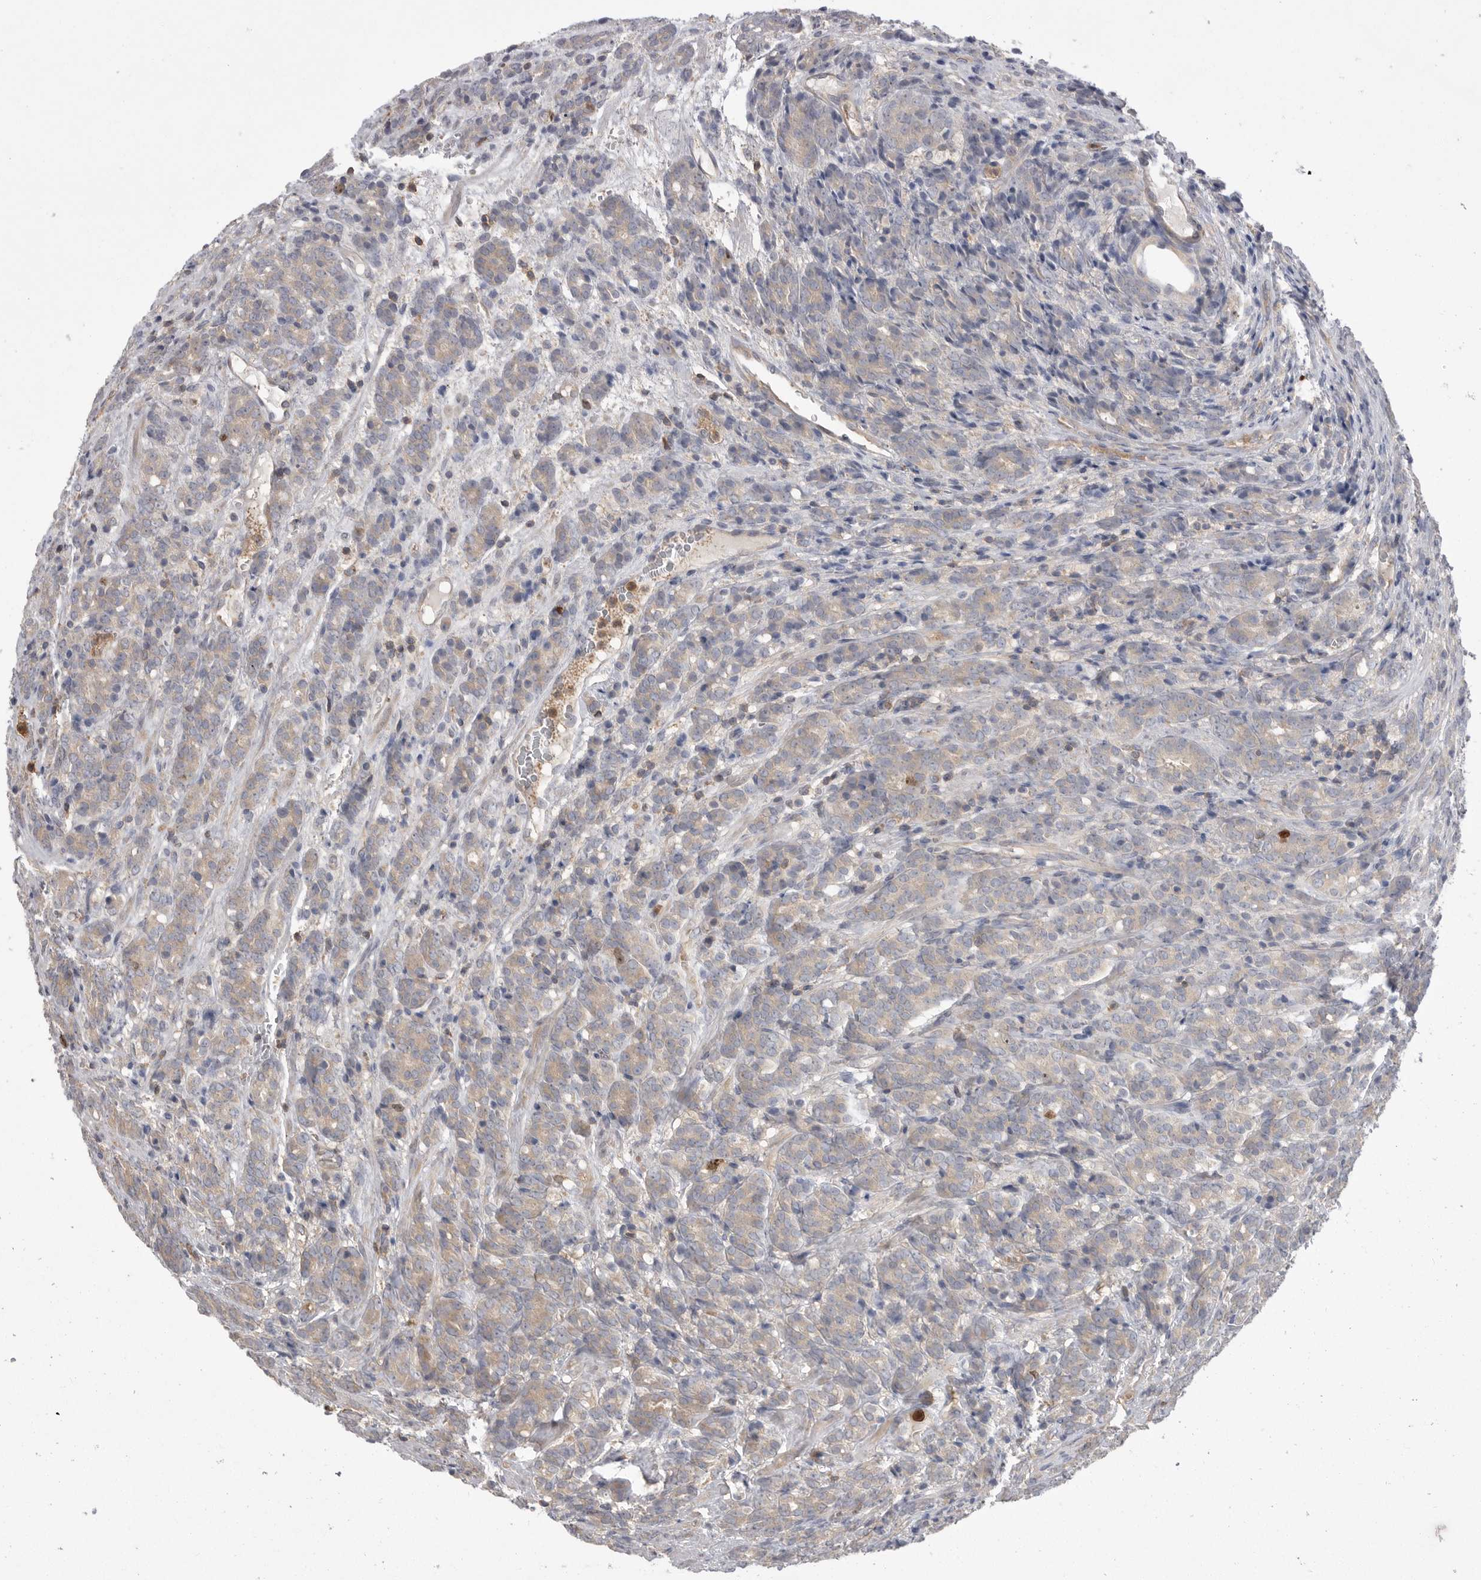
{"staining": {"intensity": "weak", "quantity": "<25%", "location": "cytoplasmic/membranous,nuclear"}, "tissue": "prostate cancer", "cell_type": "Tumor cells", "image_type": "cancer", "snomed": [{"axis": "morphology", "description": "Adenocarcinoma, High grade"}, {"axis": "topography", "description": "Prostate"}], "caption": "This is an immunohistochemistry (IHC) histopathology image of human high-grade adenocarcinoma (prostate). There is no expression in tumor cells.", "gene": "TOP2A", "patient": {"sex": "male", "age": 62}}